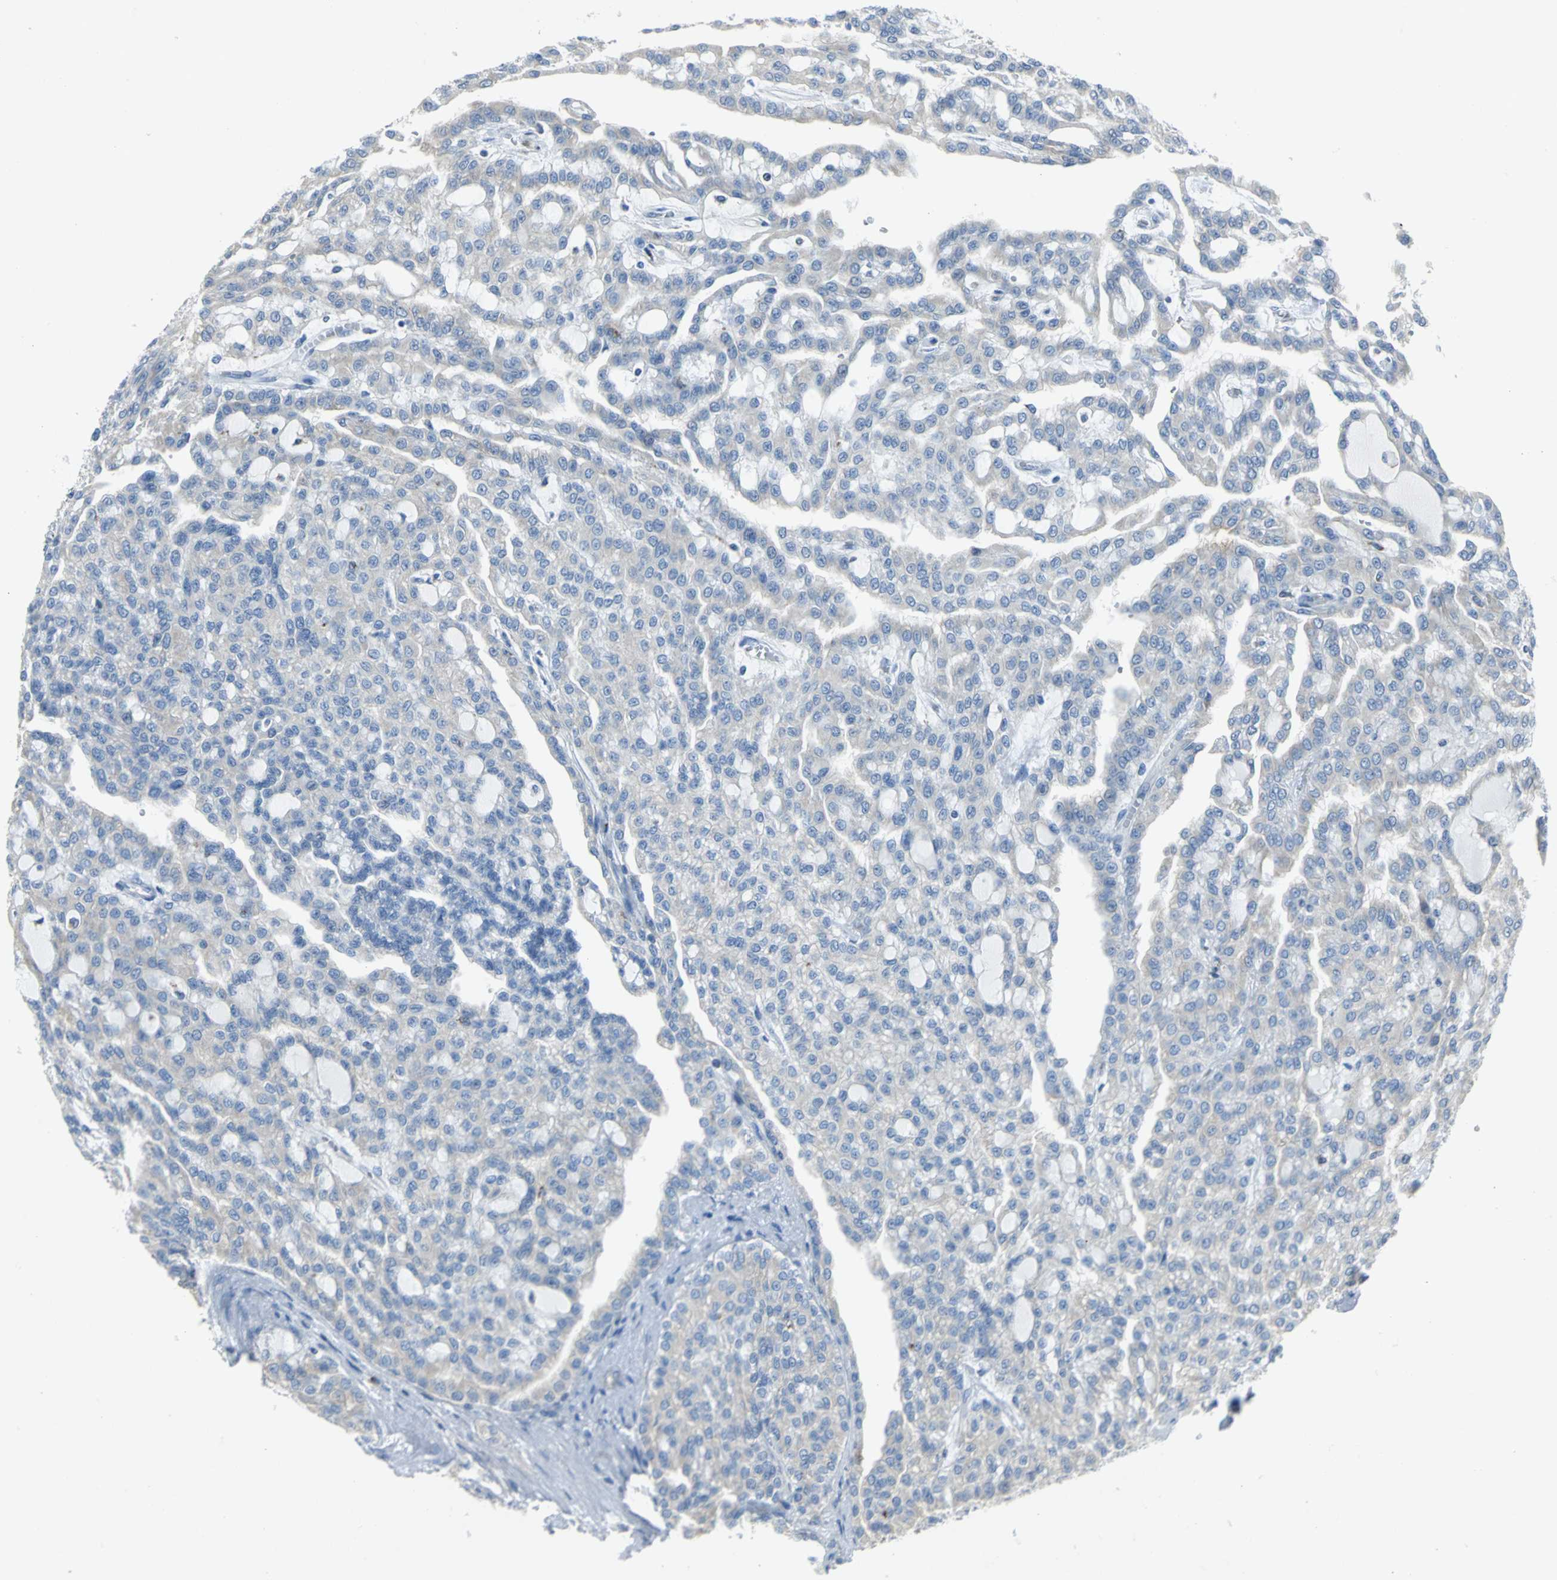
{"staining": {"intensity": "weak", "quantity": "<25%", "location": "cytoplasmic/membranous"}, "tissue": "renal cancer", "cell_type": "Tumor cells", "image_type": "cancer", "snomed": [{"axis": "morphology", "description": "Adenocarcinoma, NOS"}, {"axis": "topography", "description": "Kidney"}], "caption": "Renal cancer (adenocarcinoma) was stained to show a protein in brown. There is no significant expression in tumor cells. (Stains: DAB immunohistochemistry with hematoxylin counter stain, Microscopy: brightfield microscopy at high magnification).", "gene": "EIF5A", "patient": {"sex": "male", "age": 63}}